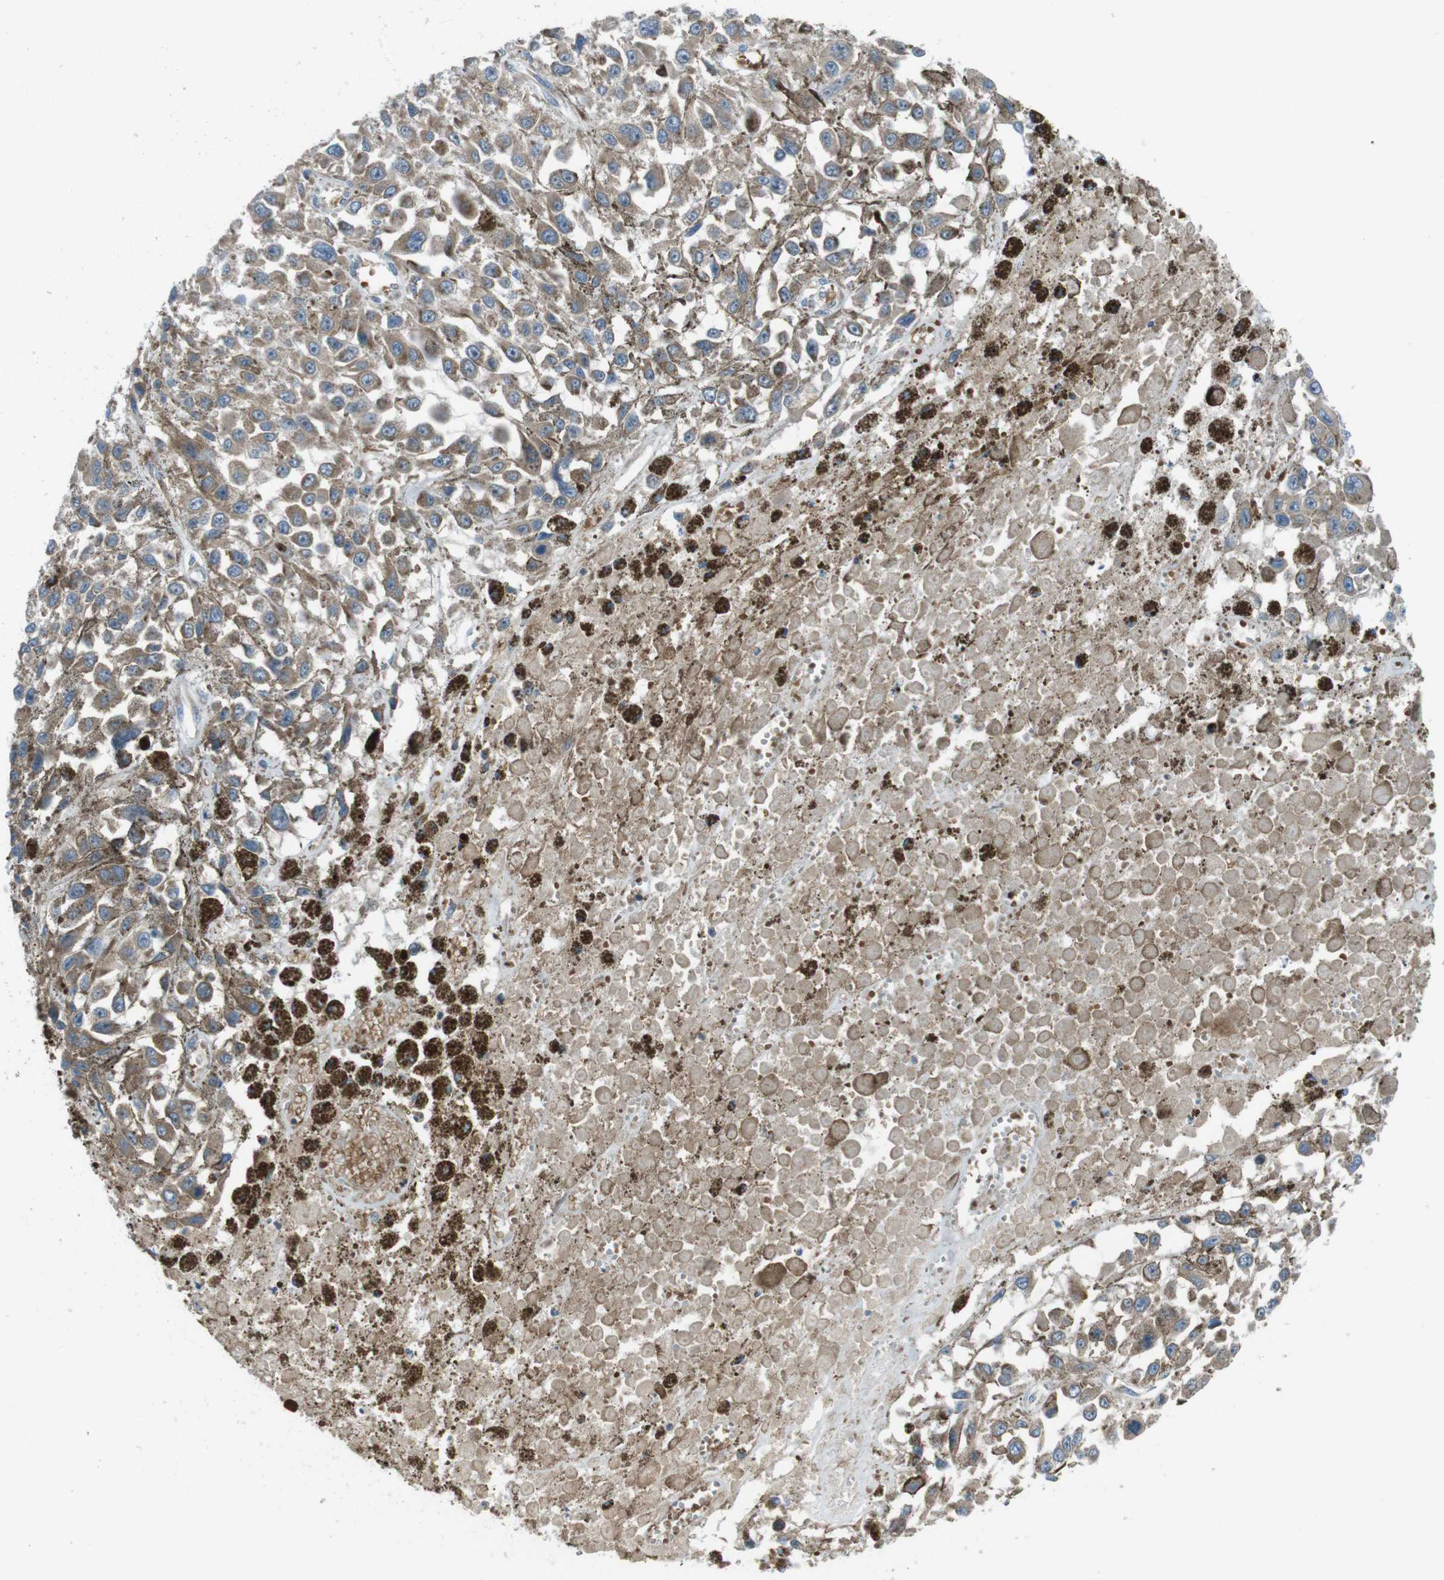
{"staining": {"intensity": "moderate", "quantity": ">75%", "location": "cytoplasmic/membranous"}, "tissue": "melanoma", "cell_type": "Tumor cells", "image_type": "cancer", "snomed": [{"axis": "morphology", "description": "Malignant melanoma, Metastatic site"}, {"axis": "topography", "description": "Lymph node"}], "caption": "Tumor cells demonstrate medium levels of moderate cytoplasmic/membranous expression in approximately >75% of cells in melanoma. (DAB IHC with brightfield microscopy, high magnification).", "gene": "SSR3", "patient": {"sex": "male", "age": 59}}